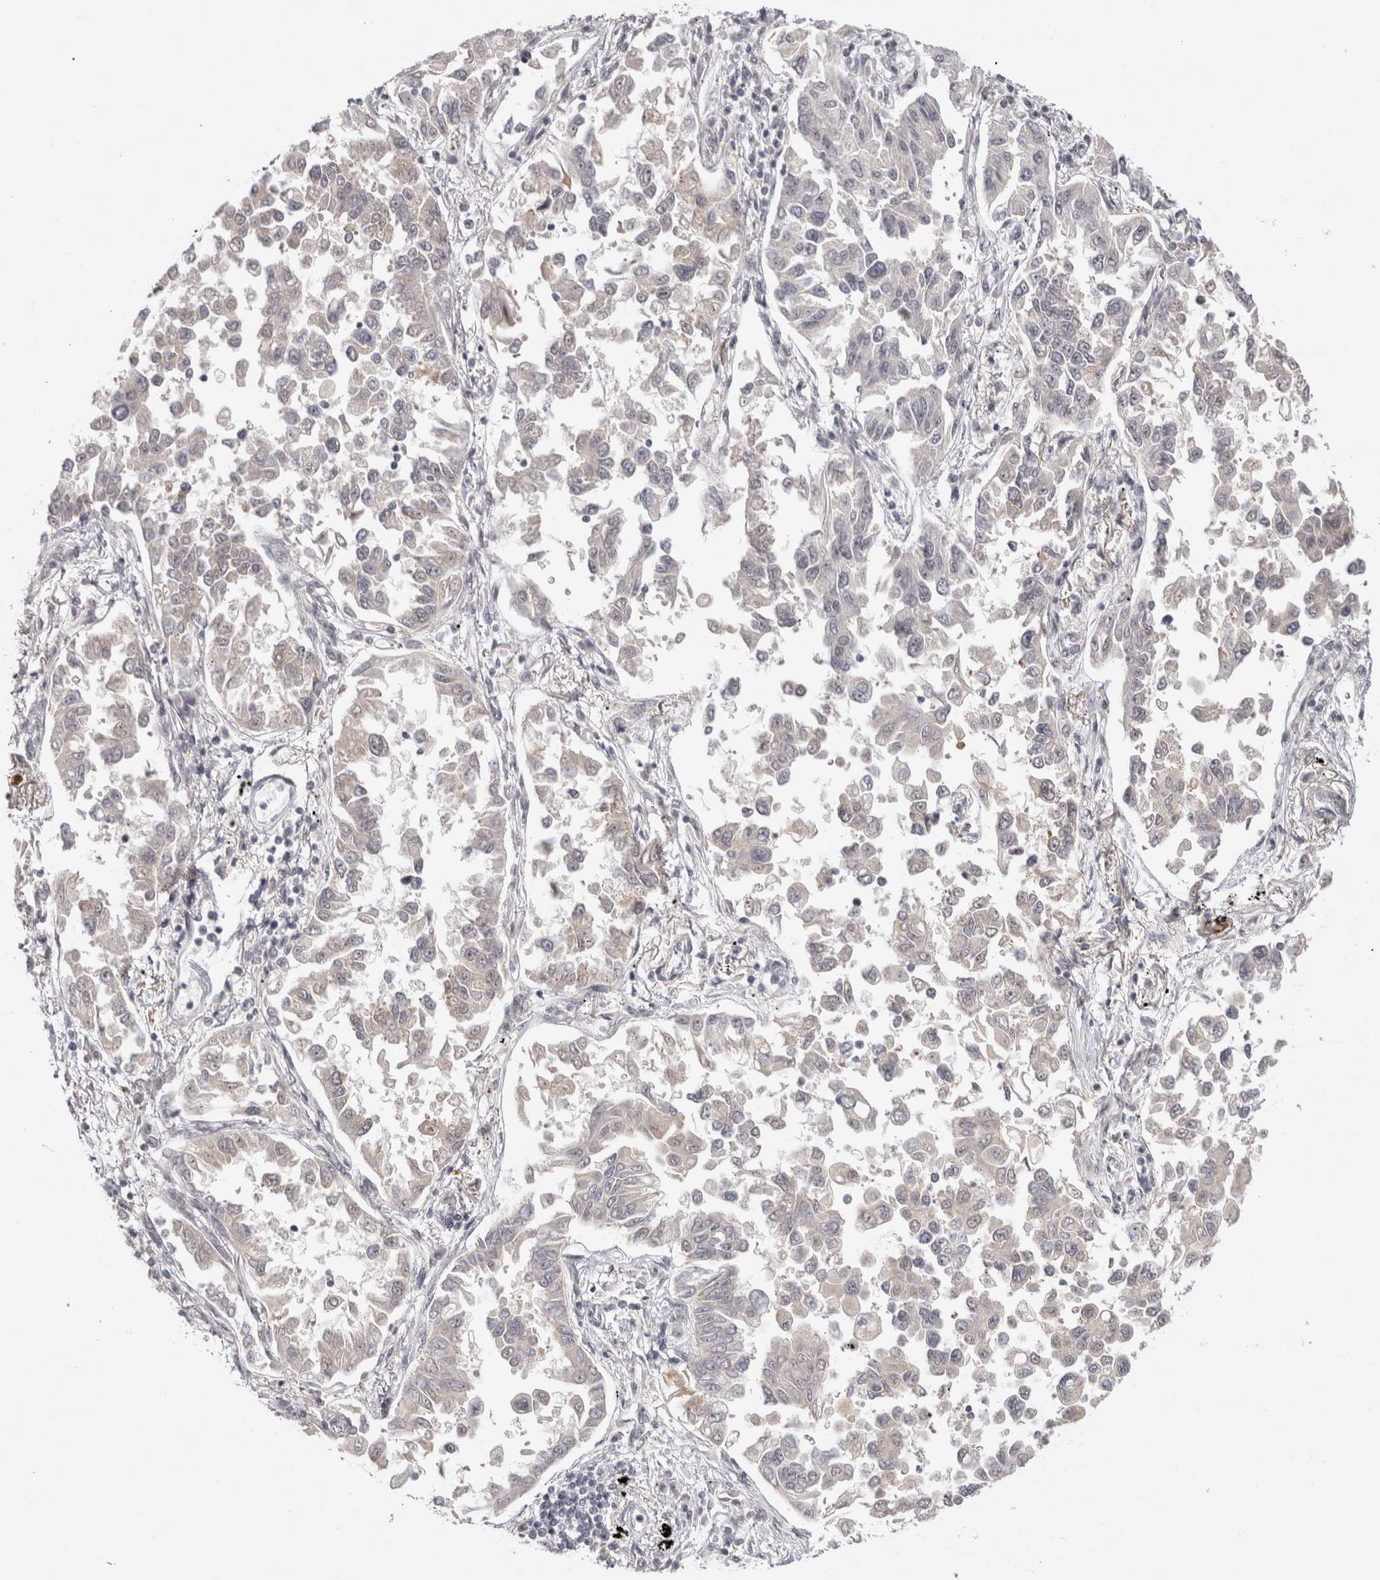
{"staining": {"intensity": "negative", "quantity": "none", "location": "none"}, "tissue": "lung cancer", "cell_type": "Tumor cells", "image_type": "cancer", "snomed": [{"axis": "morphology", "description": "Adenocarcinoma, NOS"}, {"axis": "topography", "description": "Lung"}], "caption": "This is an immunohistochemistry photomicrograph of human lung adenocarcinoma. There is no staining in tumor cells.", "gene": "ZNF318", "patient": {"sex": "female", "age": 67}}